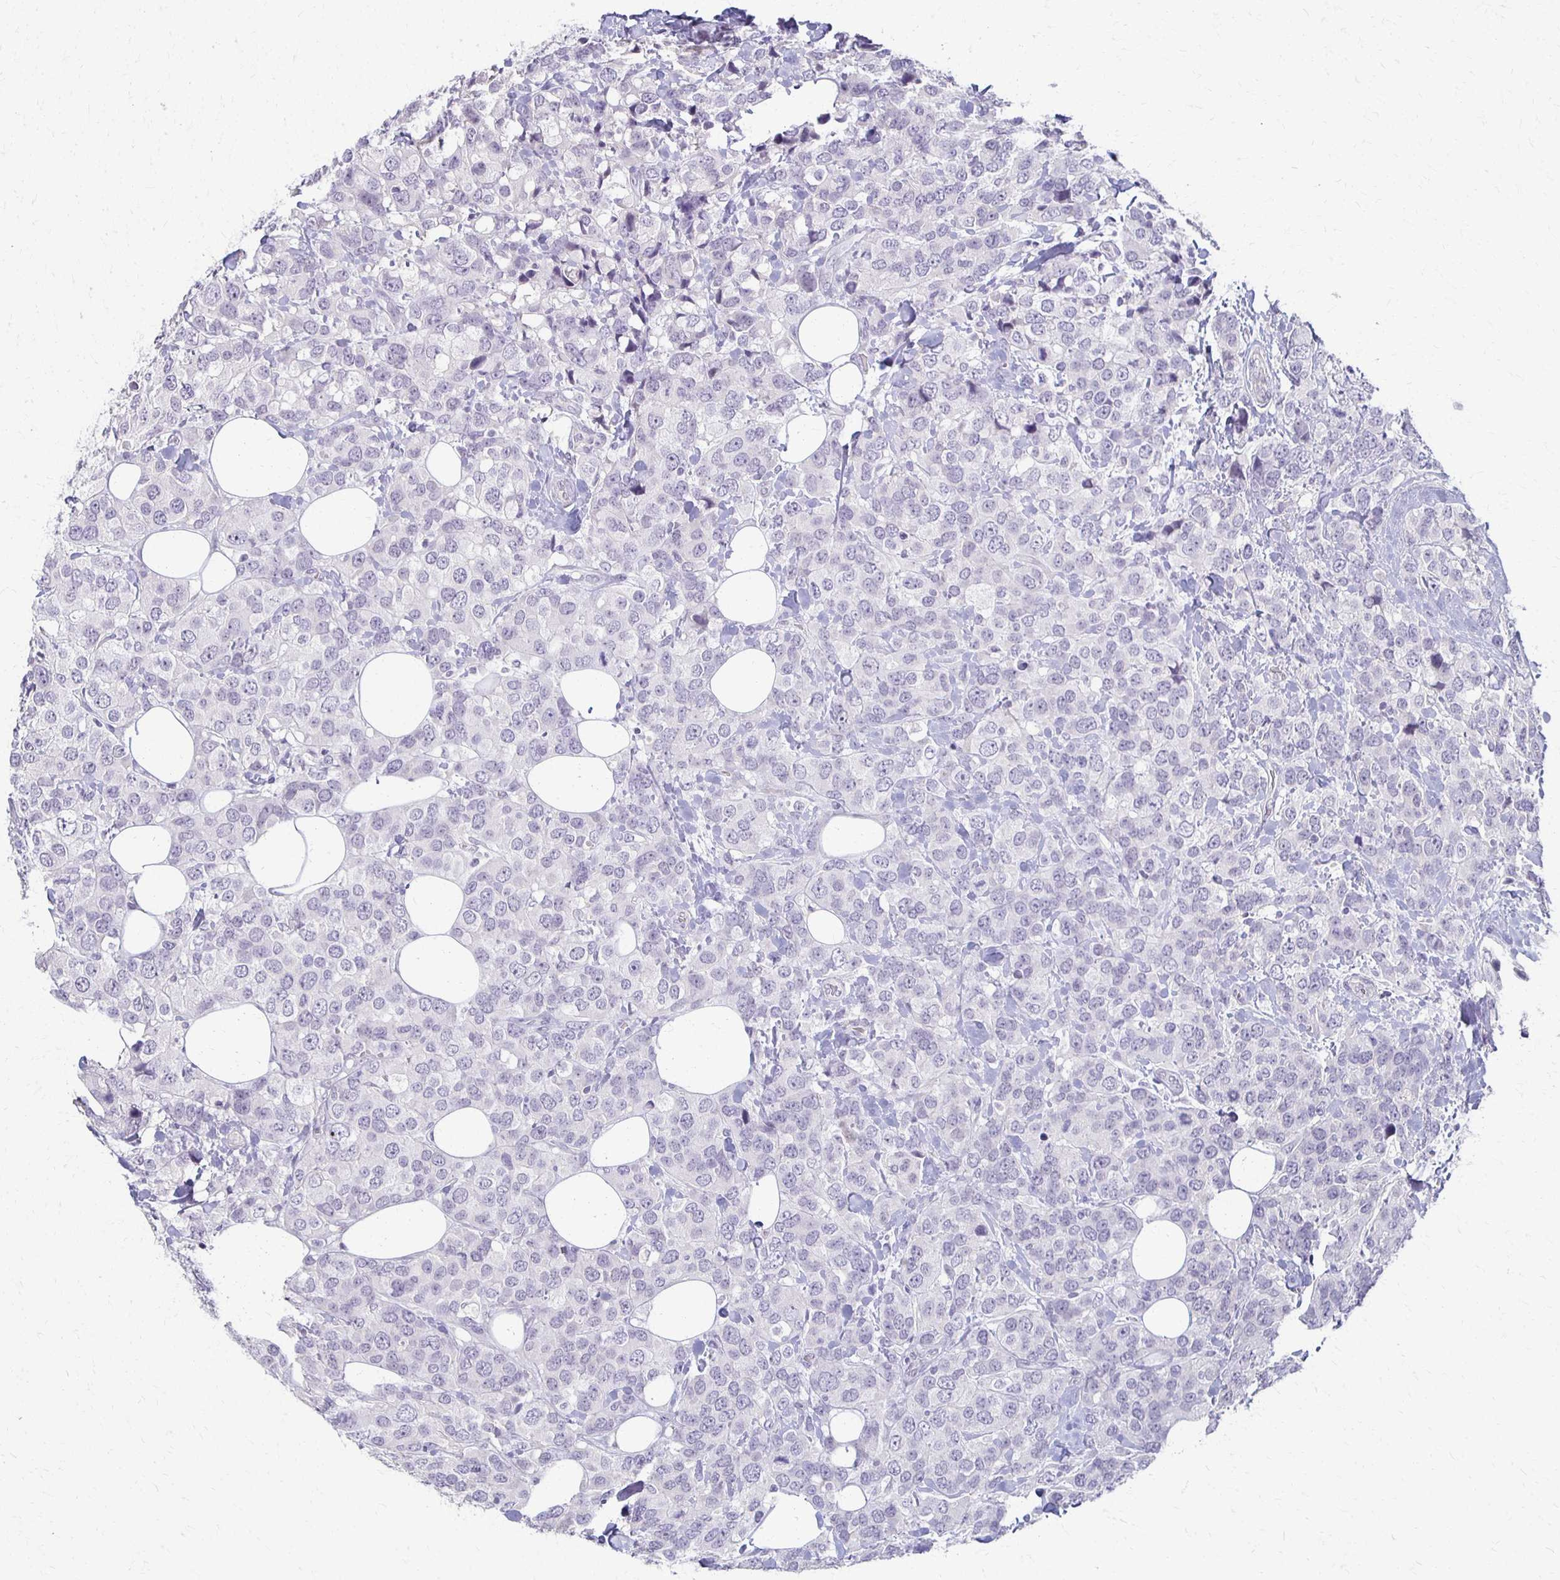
{"staining": {"intensity": "negative", "quantity": "none", "location": "none"}, "tissue": "breast cancer", "cell_type": "Tumor cells", "image_type": "cancer", "snomed": [{"axis": "morphology", "description": "Lobular carcinoma"}, {"axis": "topography", "description": "Breast"}], "caption": "This photomicrograph is of breast cancer (lobular carcinoma) stained with immunohistochemistry to label a protein in brown with the nuclei are counter-stained blue. There is no positivity in tumor cells.", "gene": "FOXO4", "patient": {"sex": "female", "age": 59}}